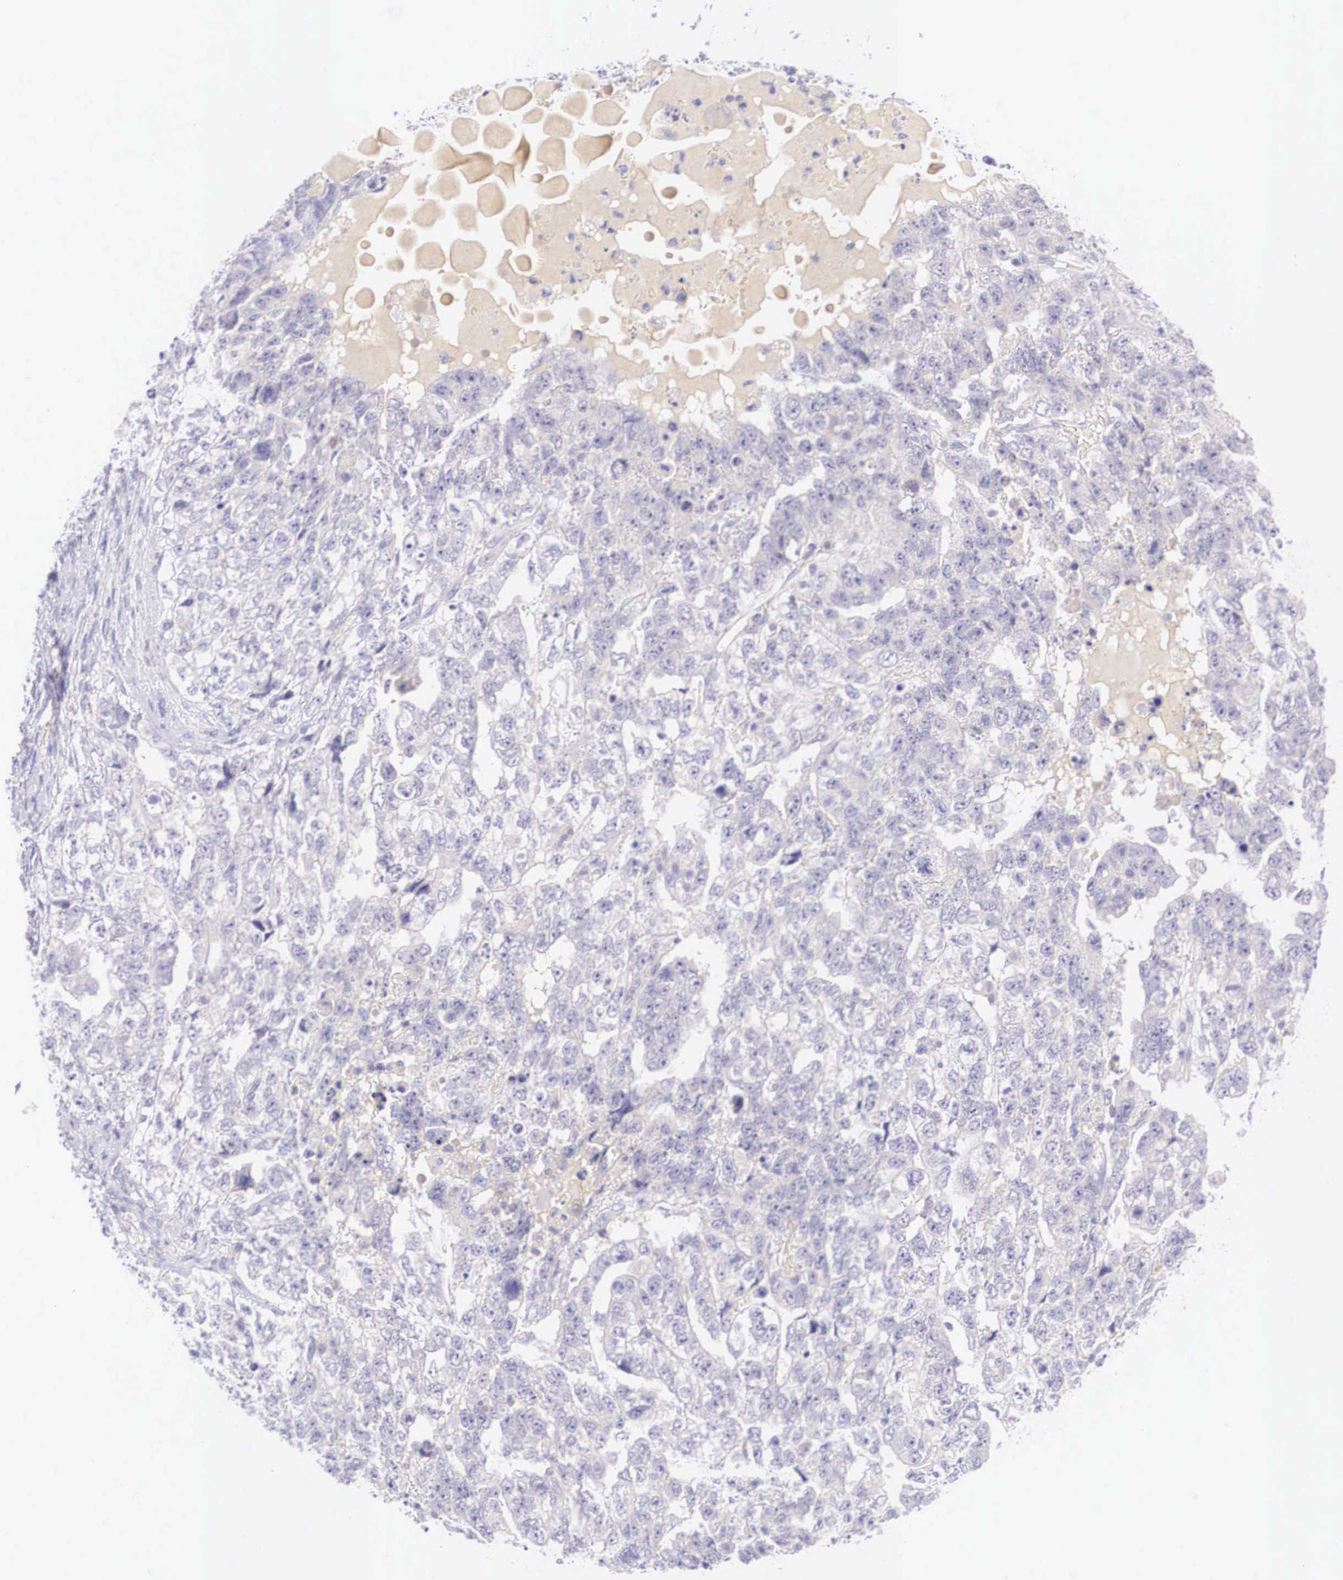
{"staining": {"intensity": "negative", "quantity": "none", "location": "none"}, "tissue": "testis cancer", "cell_type": "Tumor cells", "image_type": "cancer", "snomed": [{"axis": "morphology", "description": "Carcinoma, Embryonal, NOS"}, {"axis": "topography", "description": "Testis"}], "caption": "Immunohistochemical staining of human testis cancer shows no significant positivity in tumor cells.", "gene": "BCL6", "patient": {"sex": "male", "age": 36}}